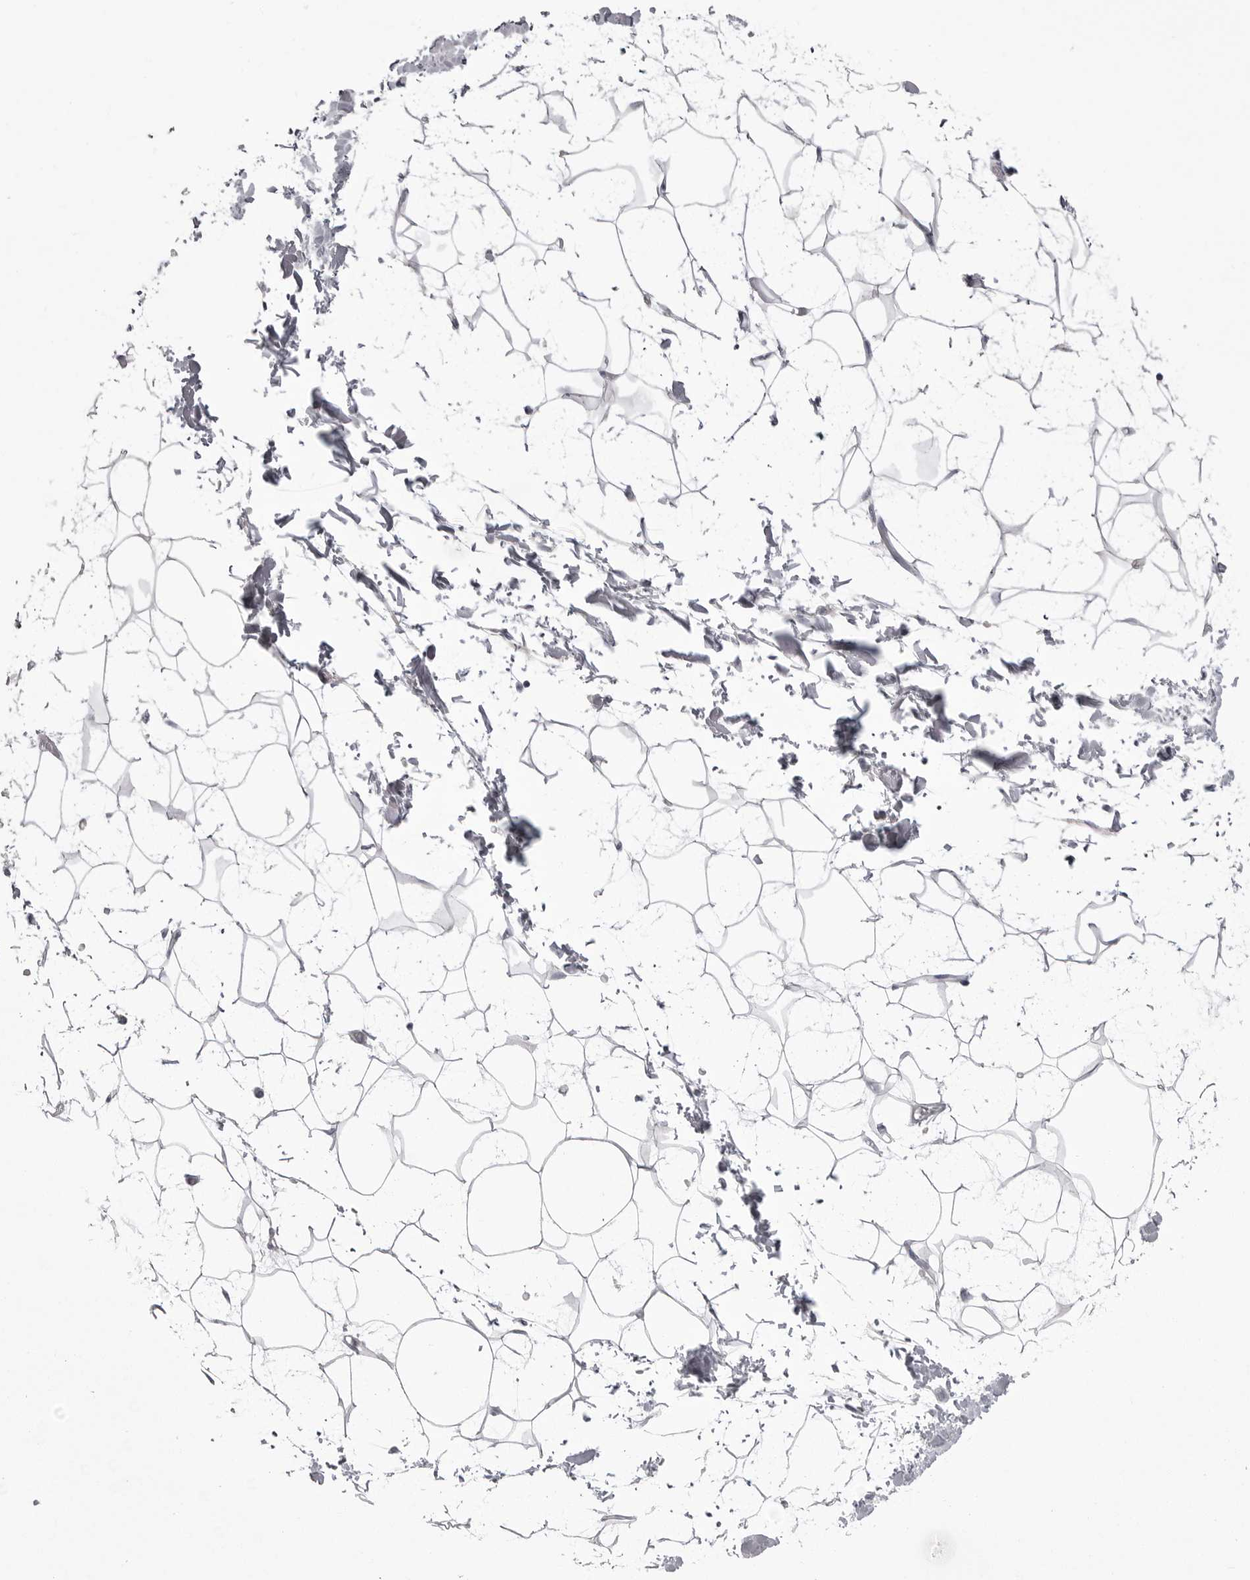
{"staining": {"intensity": "negative", "quantity": "none", "location": "none"}, "tissue": "adipose tissue", "cell_type": "Adipocytes", "image_type": "normal", "snomed": [{"axis": "morphology", "description": "Normal tissue, NOS"}, {"axis": "topography", "description": "Soft tissue"}], "caption": "Immunohistochemical staining of unremarkable adipose tissue shows no significant staining in adipocytes.", "gene": "FKBP2", "patient": {"sex": "male", "age": 72}}